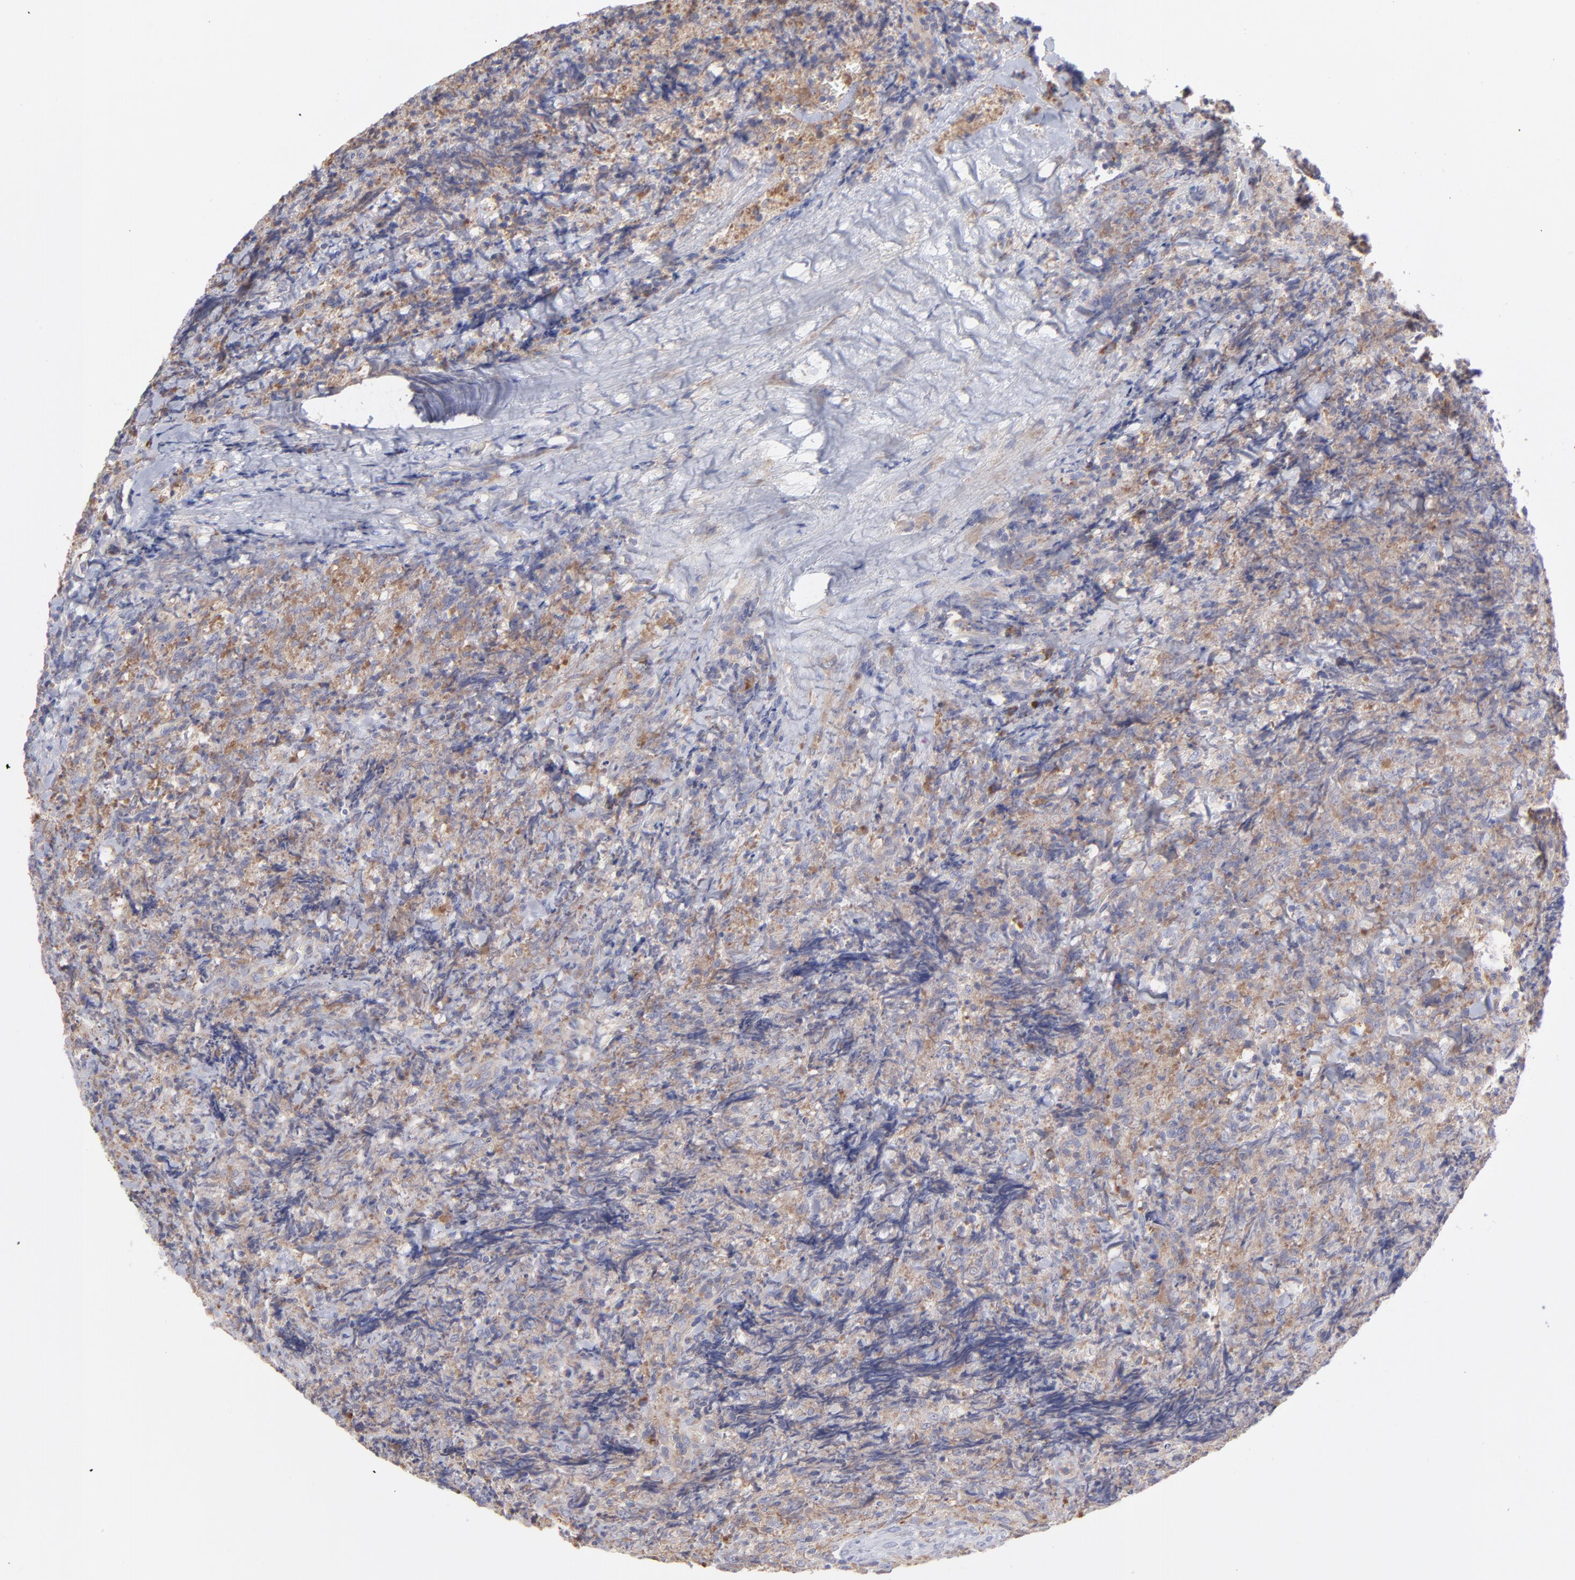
{"staining": {"intensity": "moderate", "quantity": ">75%", "location": "cytoplasmic/membranous"}, "tissue": "lymphoma", "cell_type": "Tumor cells", "image_type": "cancer", "snomed": [{"axis": "morphology", "description": "Malignant lymphoma, non-Hodgkin's type, High grade"}, {"axis": "topography", "description": "Tonsil"}], "caption": "There is medium levels of moderate cytoplasmic/membranous positivity in tumor cells of lymphoma, as demonstrated by immunohistochemical staining (brown color).", "gene": "RPLP0", "patient": {"sex": "female", "age": 36}}